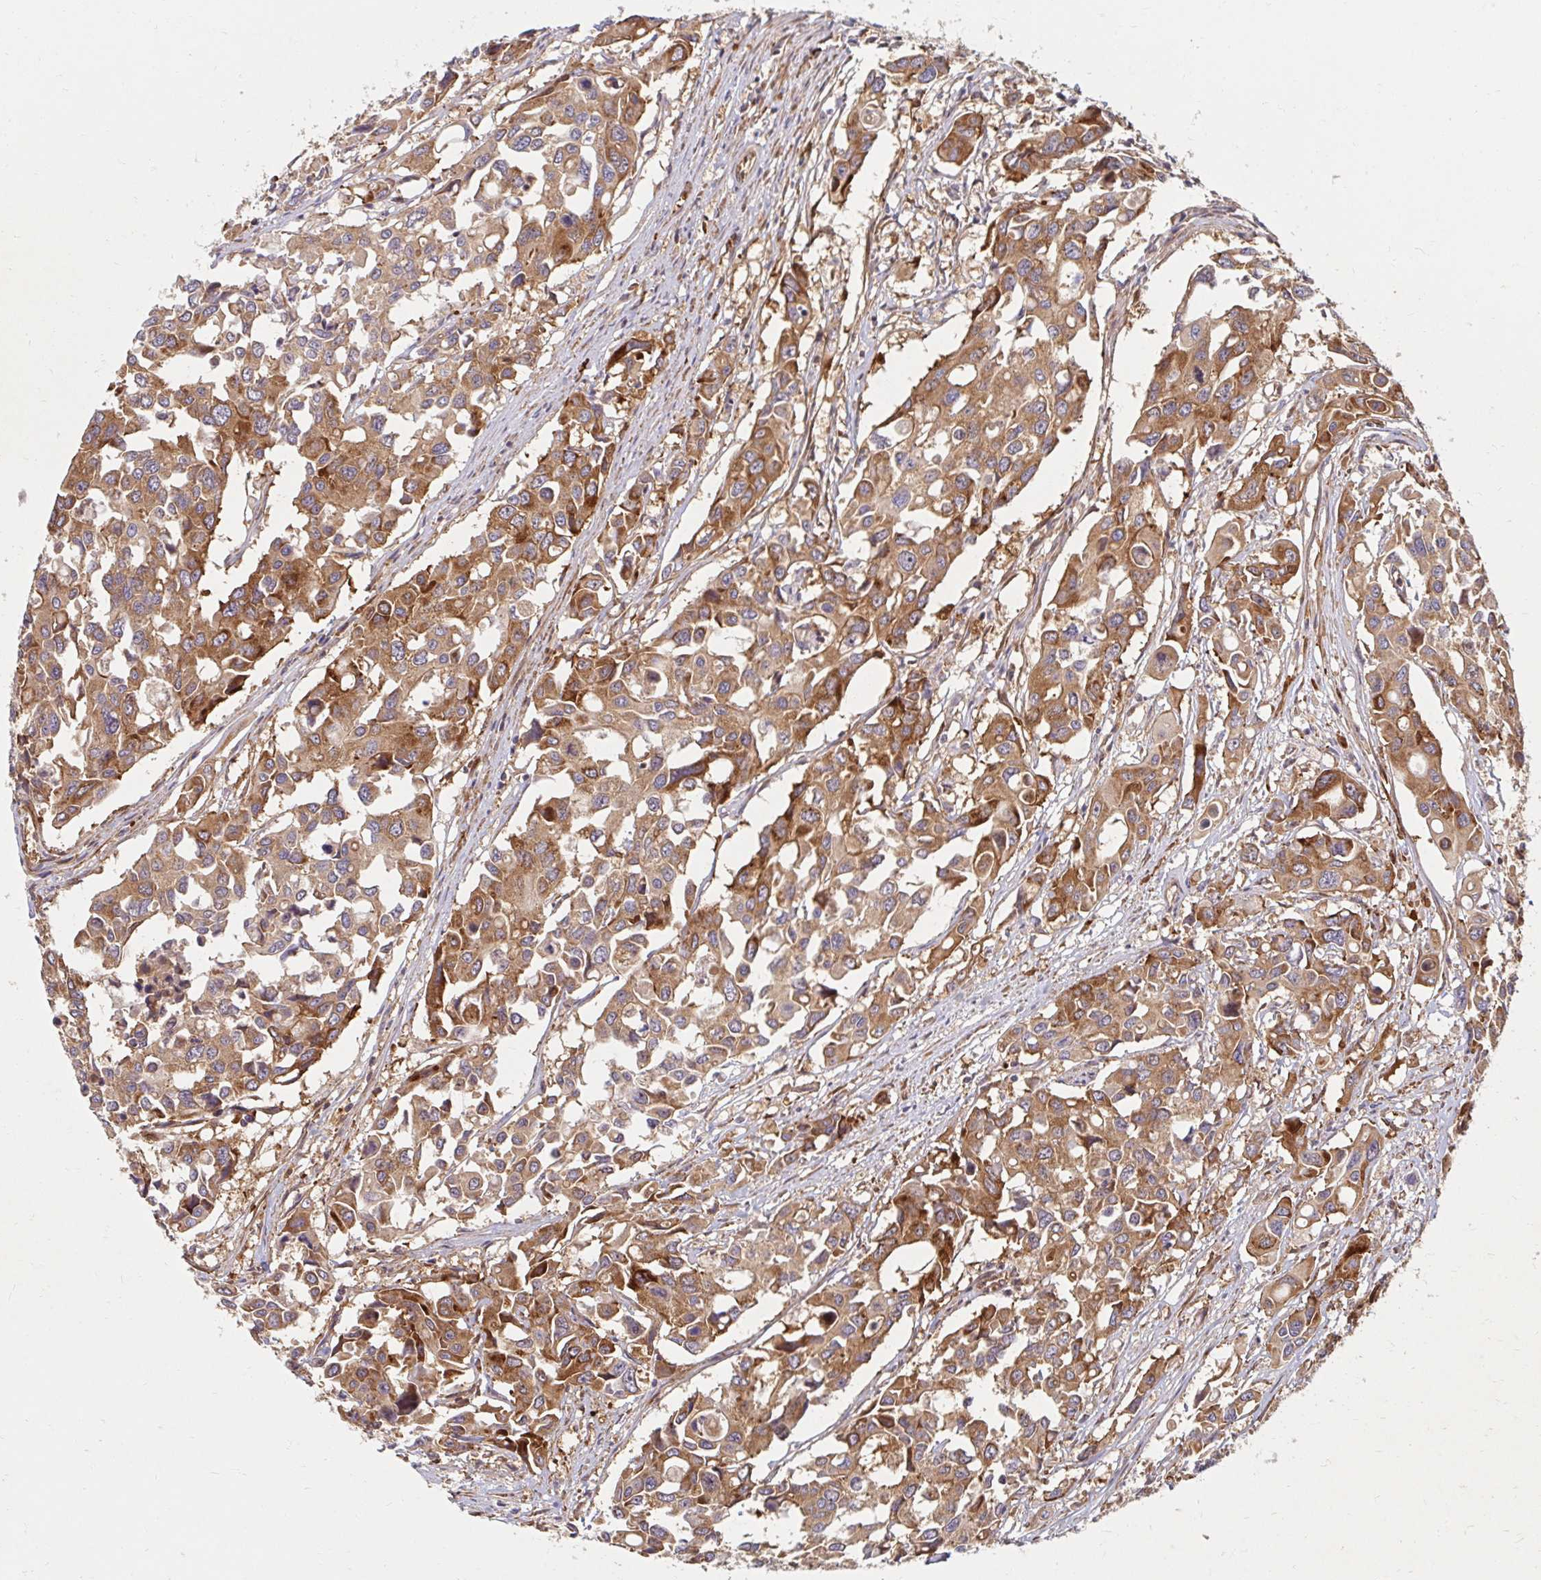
{"staining": {"intensity": "moderate", "quantity": ">75%", "location": "cytoplasmic/membranous"}, "tissue": "colorectal cancer", "cell_type": "Tumor cells", "image_type": "cancer", "snomed": [{"axis": "morphology", "description": "Adenocarcinoma, NOS"}, {"axis": "topography", "description": "Colon"}], "caption": "Moderate cytoplasmic/membranous protein expression is appreciated in approximately >75% of tumor cells in colorectal cancer (adenocarcinoma).", "gene": "BTF3", "patient": {"sex": "male", "age": 77}}